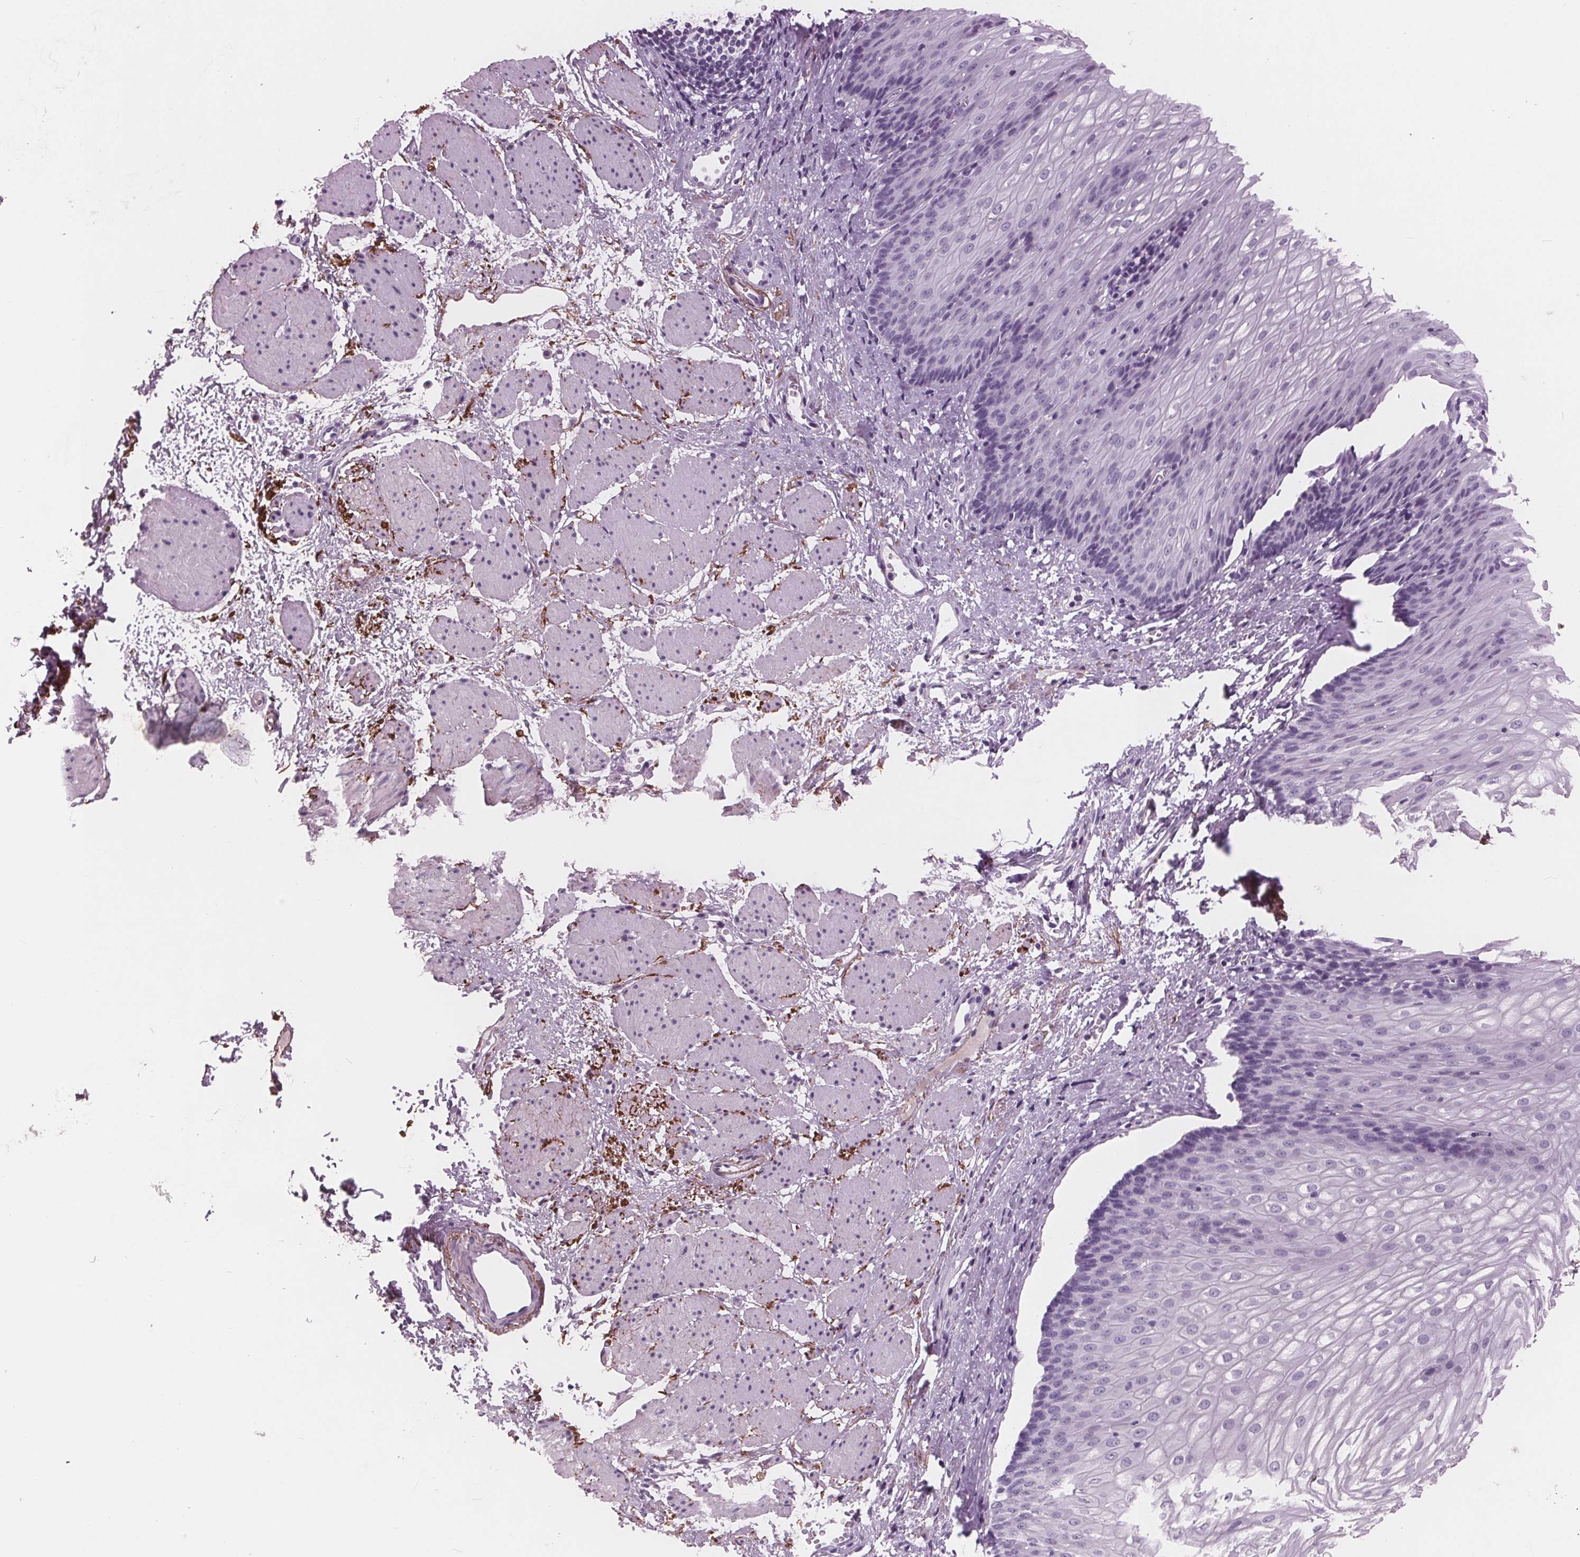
{"staining": {"intensity": "negative", "quantity": "none", "location": "none"}, "tissue": "esophagus", "cell_type": "Squamous epithelial cells", "image_type": "normal", "snomed": [{"axis": "morphology", "description": "Normal tissue, NOS"}, {"axis": "topography", "description": "Esophagus"}], "caption": "Normal esophagus was stained to show a protein in brown. There is no significant staining in squamous epithelial cells. The staining was performed using DAB to visualize the protein expression in brown, while the nuclei were stained in blue with hematoxylin (Magnification: 20x).", "gene": "AMBP", "patient": {"sex": "male", "age": 62}}